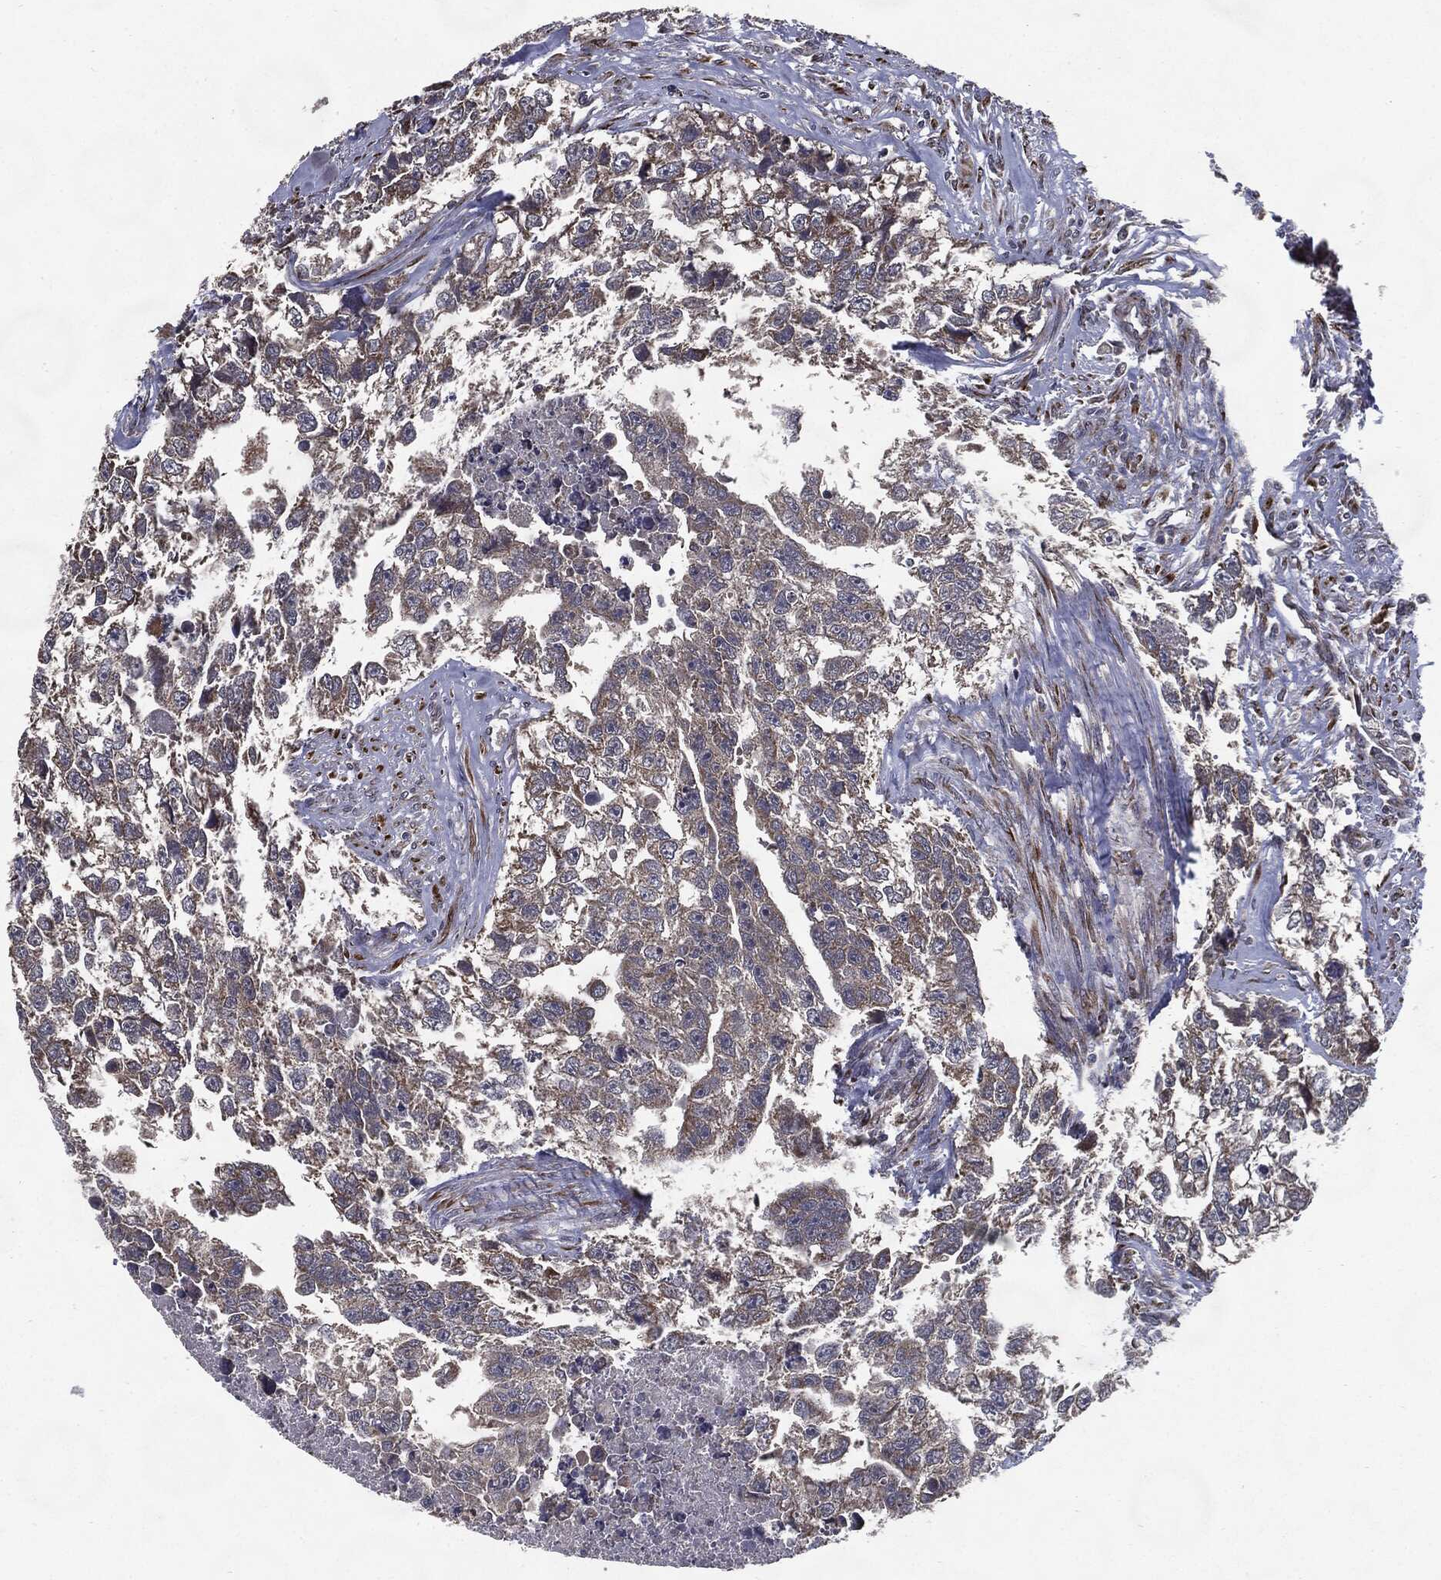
{"staining": {"intensity": "moderate", "quantity": "<25%", "location": "cytoplasmic/membranous"}, "tissue": "testis cancer", "cell_type": "Tumor cells", "image_type": "cancer", "snomed": [{"axis": "morphology", "description": "Carcinoma, Embryonal, NOS"}, {"axis": "morphology", "description": "Teratoma, malignant, NOS"}, {"axis": "topography", "description": "Testis"}], "caption": "There is low levels of moderate cytoplasmic/membranous staining in tumor cells of testis cancer, as demonstrated by immunohistochemical staining (brown color).", "gene": "HDAC5", "patient": {"sex": "male", "age": 44}}